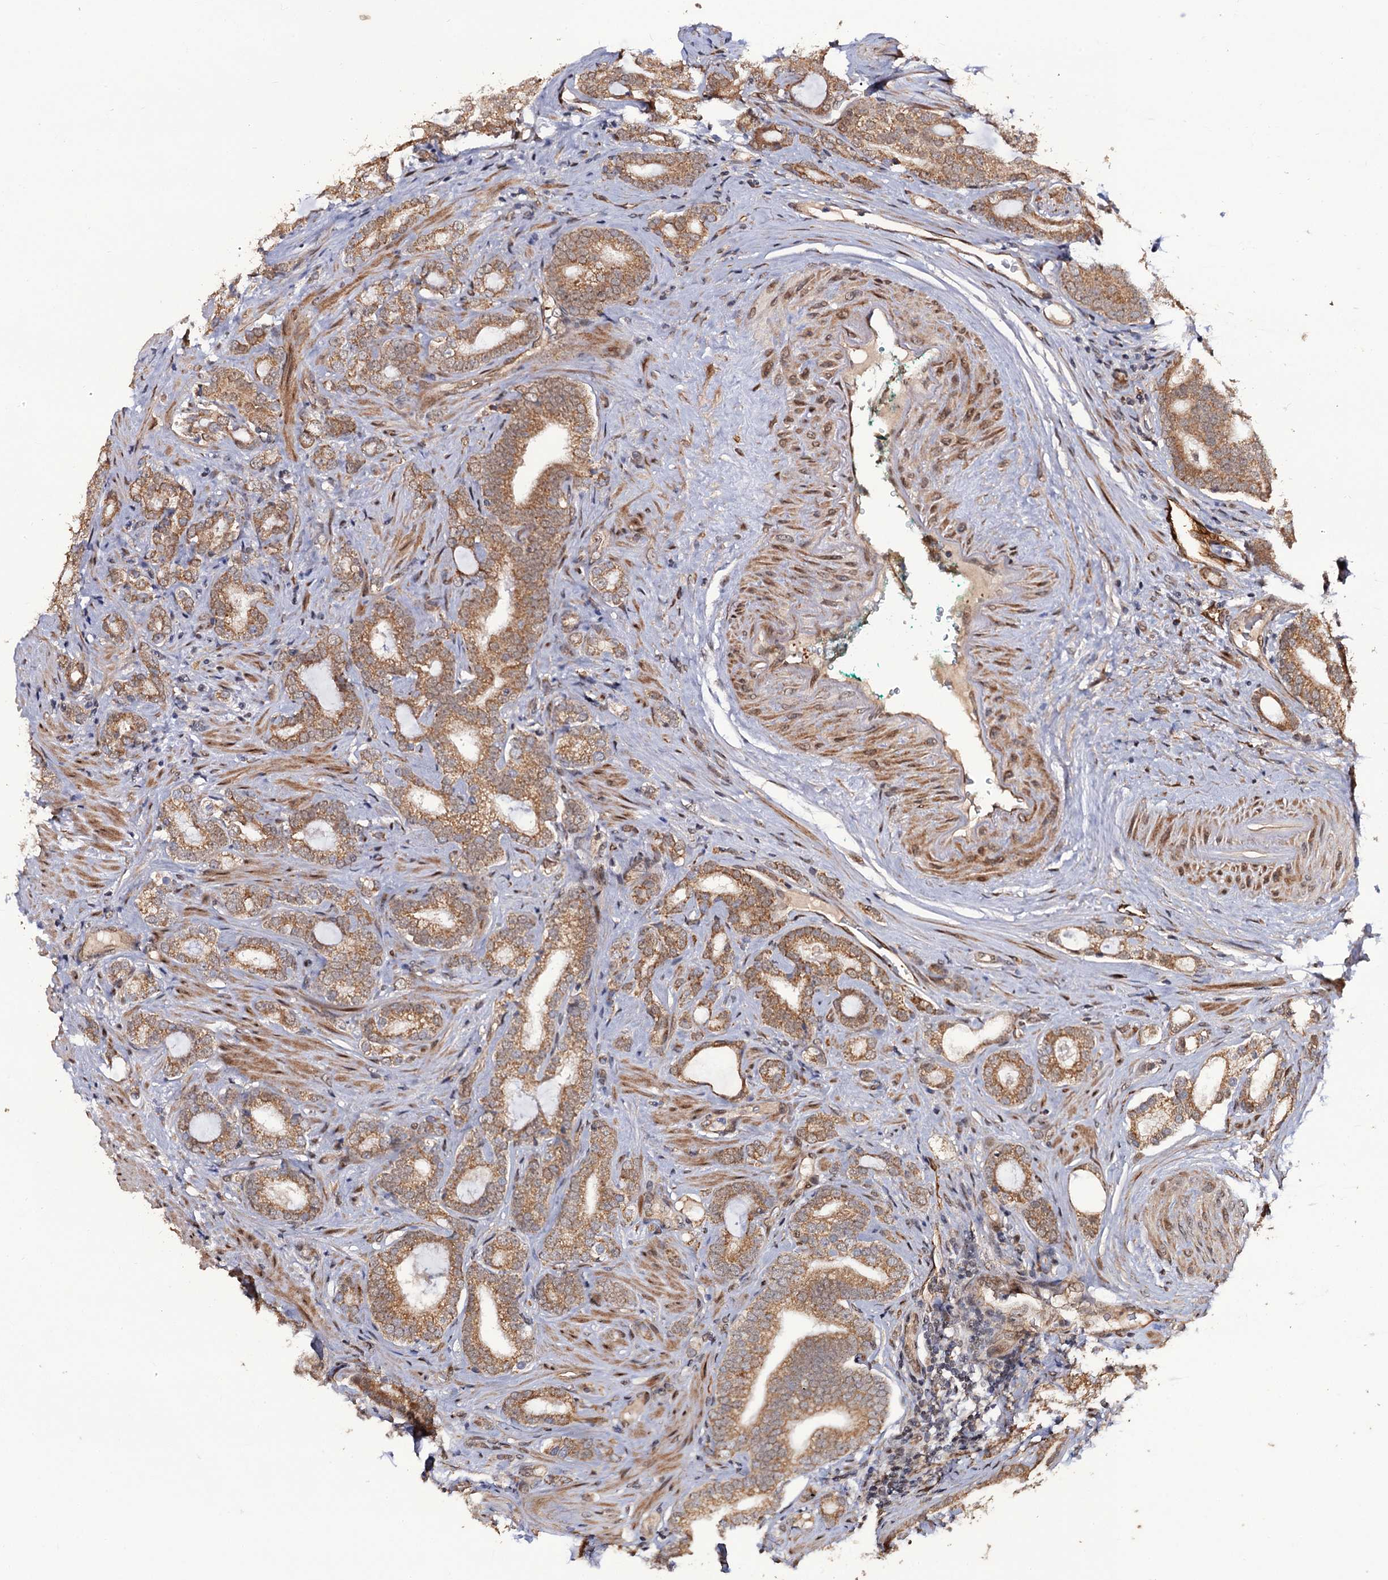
{"staining": {"intensity": "moderate", "quantity": ">75%", "location": "cytoplasmic/membranous"}, "tissue": "prostate cancer", "cell_type": "Tumor cells", "image_type": "cancer", "snomed": [{"axis": "morphology", "description": "Adenocarcinoma, High grade"}, {"axis": "topography", "description": "Prostate"}], "caption": "Brown immunohistochemical staining in human prostate high-grade adenocarcinoma displays moderate cytoplasmic/membranous staining in about >75% of tumor cells.", "gene": "LRRC63", "patient": {"sex": "male", "age": 63}}